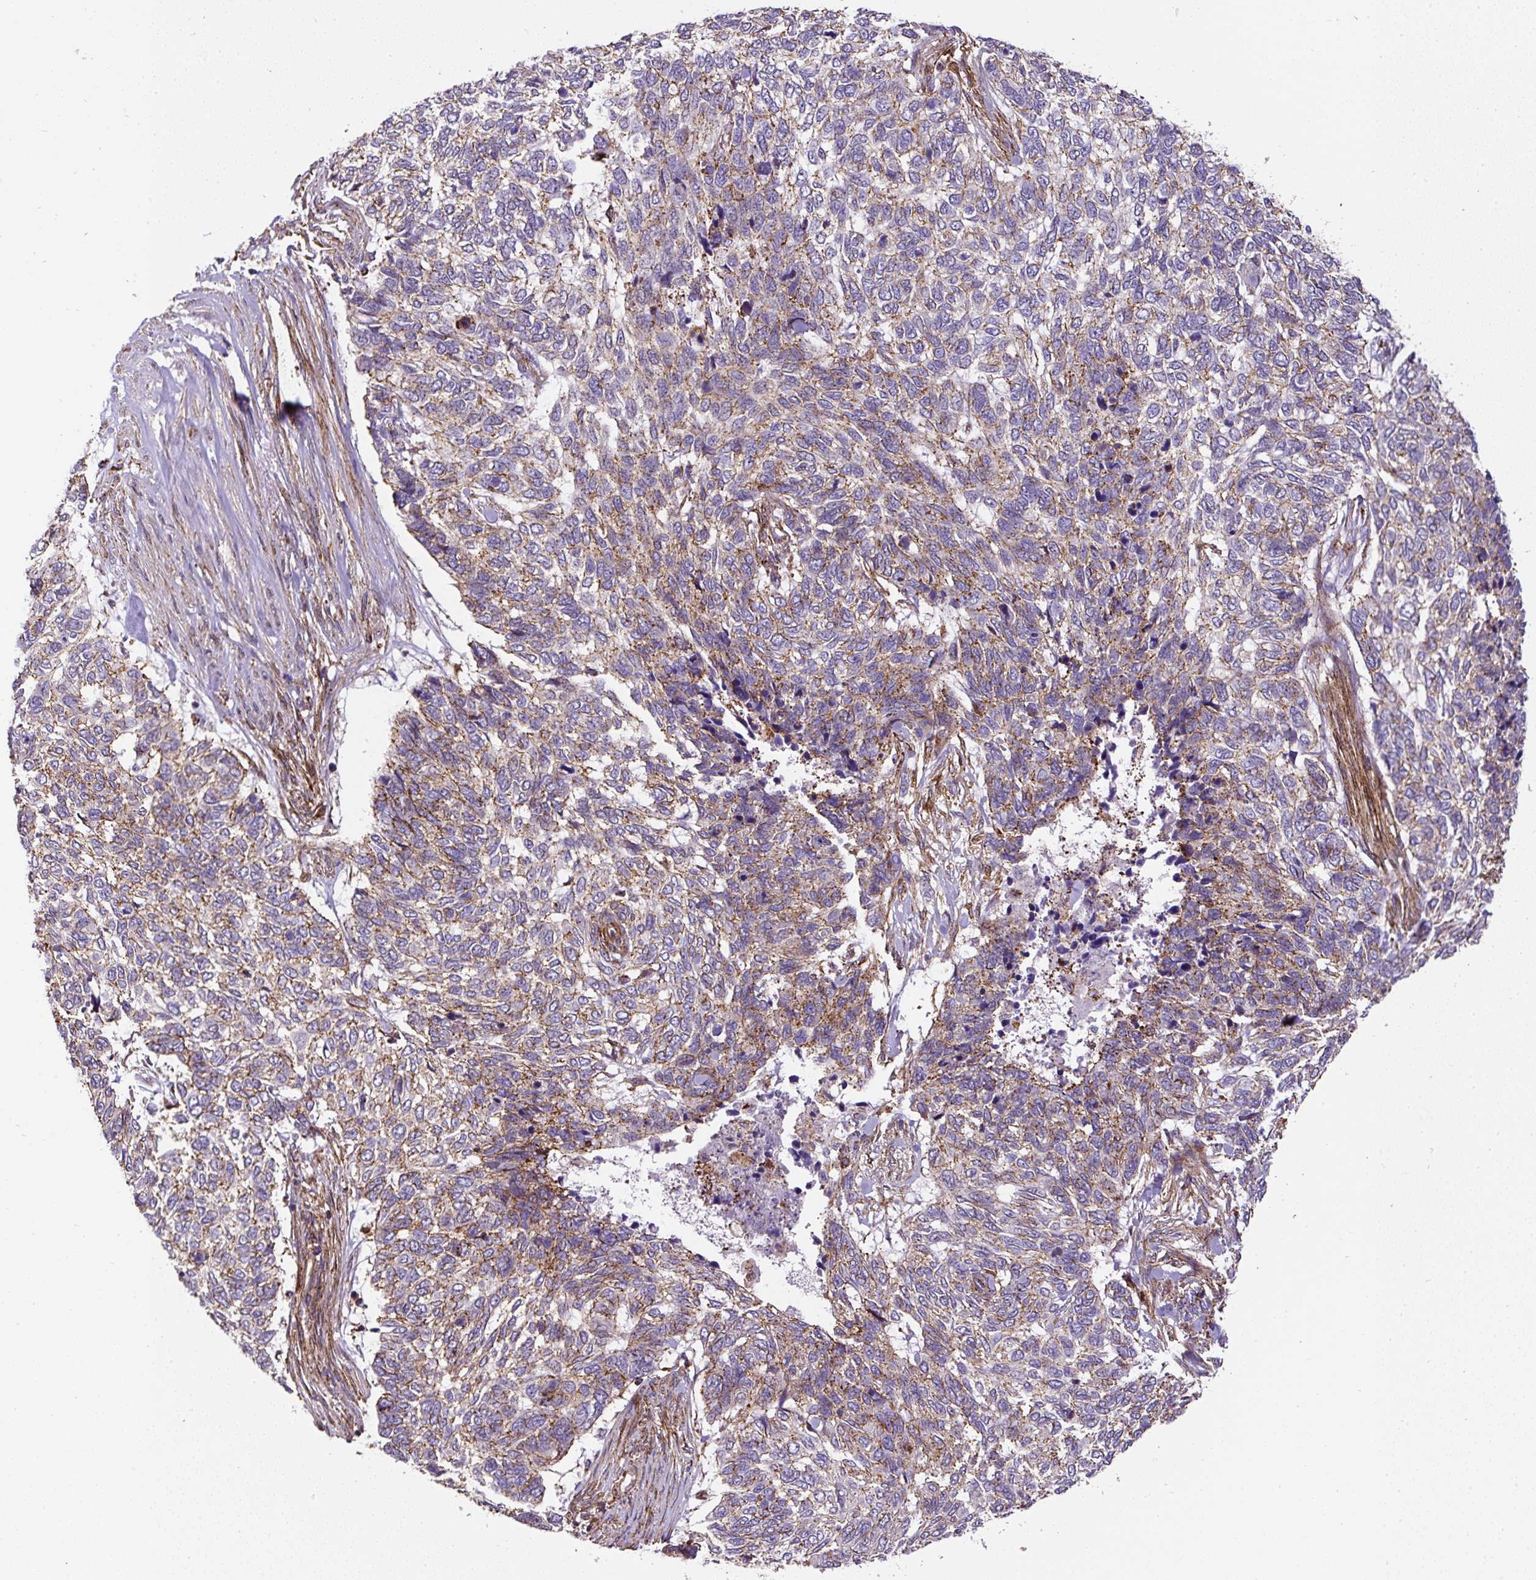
{"staining": {"intensity": "moderate", "quantity": "25%-75%", "location": "cytoplasmic/membranous"}, "tissue": "skin cancer", "cell_type": "Tumor cells", "image_type": "cancer", "snomed": [{"axis": "morphology", "description": "Basal cell carcinoma"}, {"axis": "topography", "description": "Skin"}], "caption": "Skin cancer stained with immunohistochemistry (IHC) displays moderate cytoplasmic/membranous staining in approximately 25%-75% of tumor cells.", "gene": "RNF170", "patient": {"sex": "female", "age": 65}}